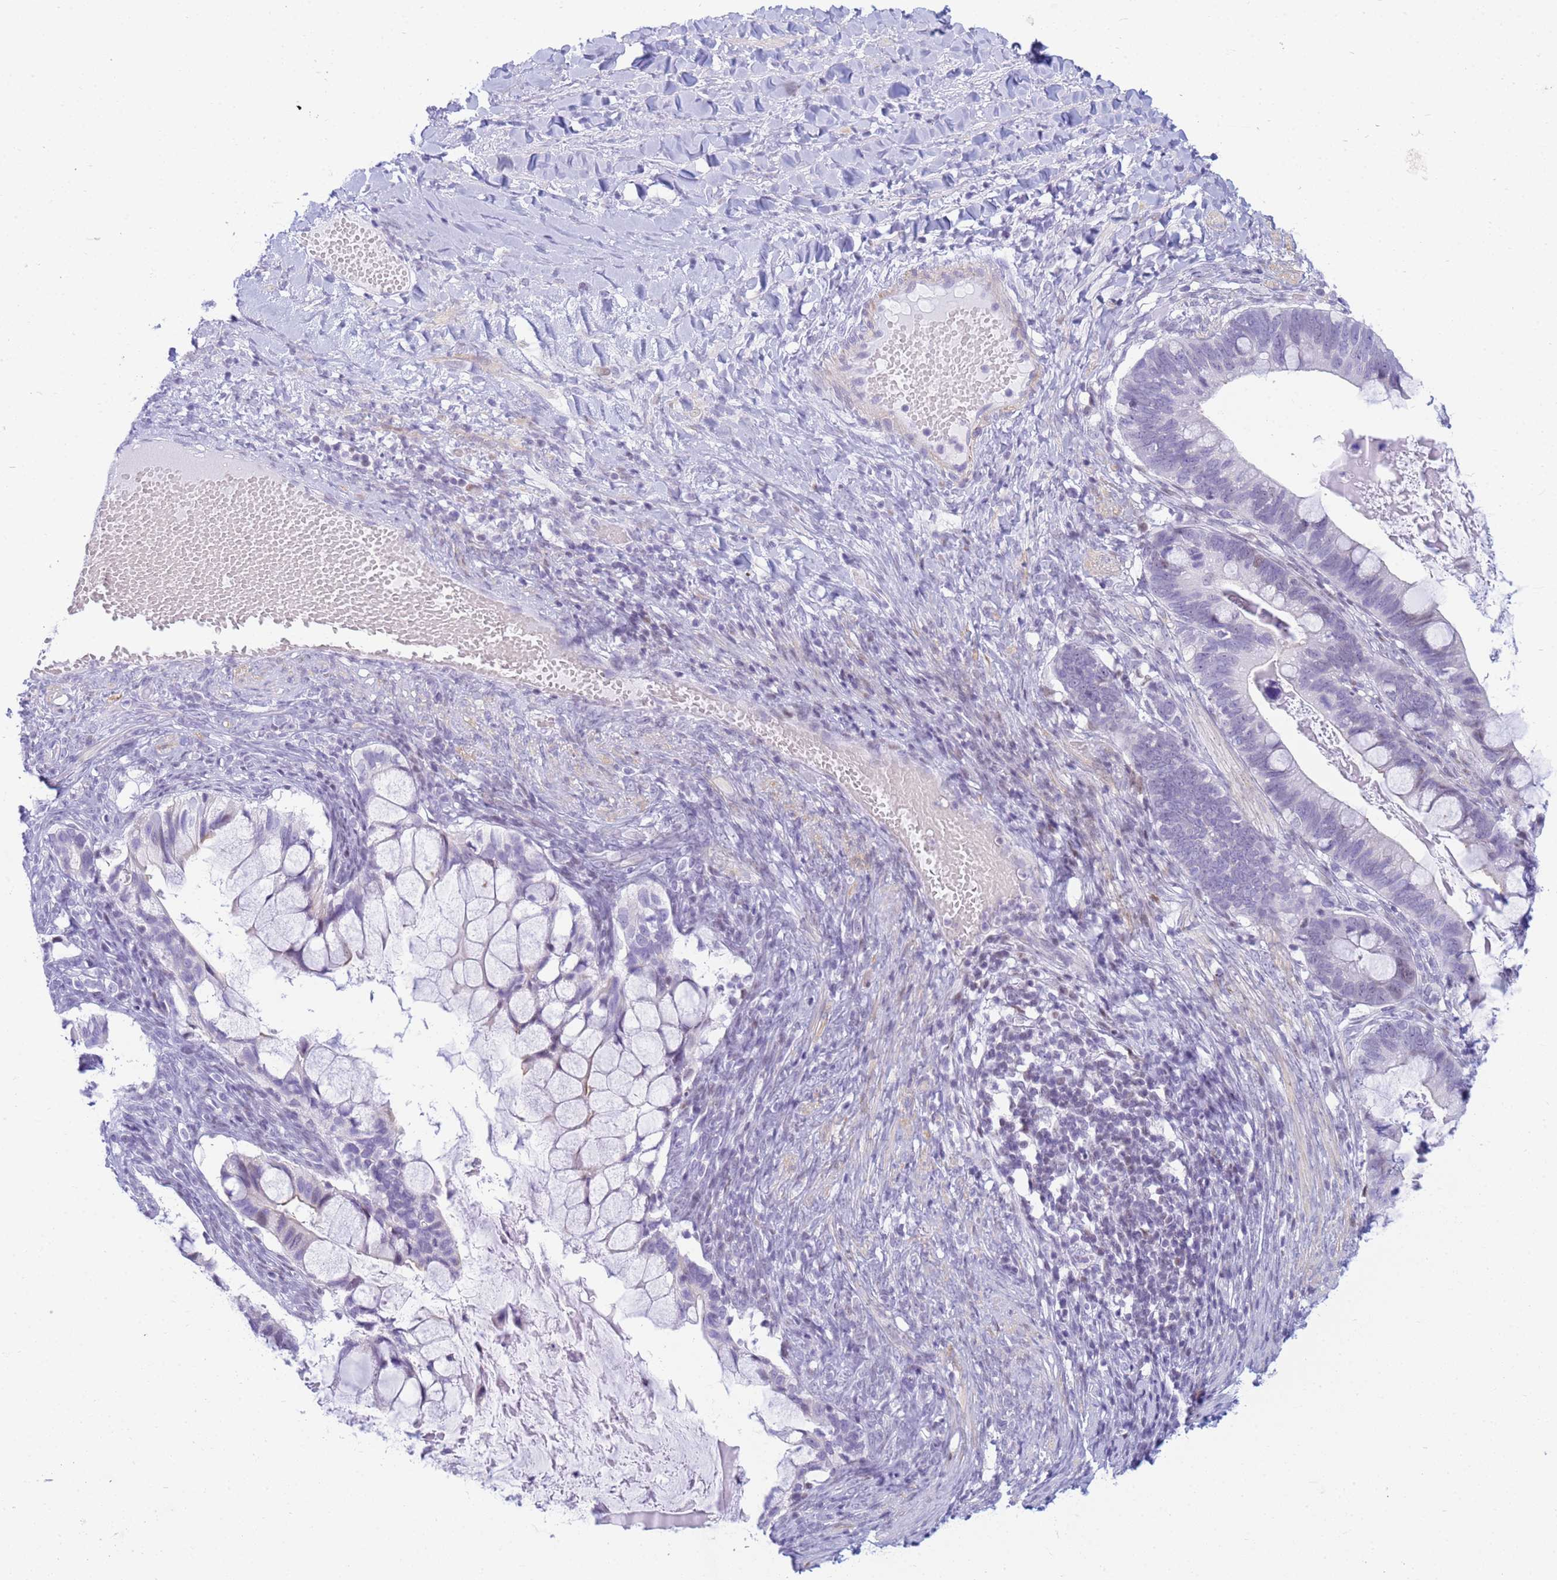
{"staining": {"intensity": "negative", "quantity": "none", "location": "none"}, "tissue": "ovarian cancer", "cell_type": "Tumor cells", "image_type": "cancer", "snomed": [{"axis": "morphology", "description": "Cystadenocarcinoma, mucinous, NOS"}, {"axis": "topography", "description": "Ovary"}], "caption": "IHC micrograph of neoplastic tissue: human ovarian mucinous cystadenocarcinoma stained with DAB (3,3'-diaminobenzidine) shows no significant protein positivity in tumor cells.", "gene": "SNX20", "patient": {"sex": "female", "age": 61}}